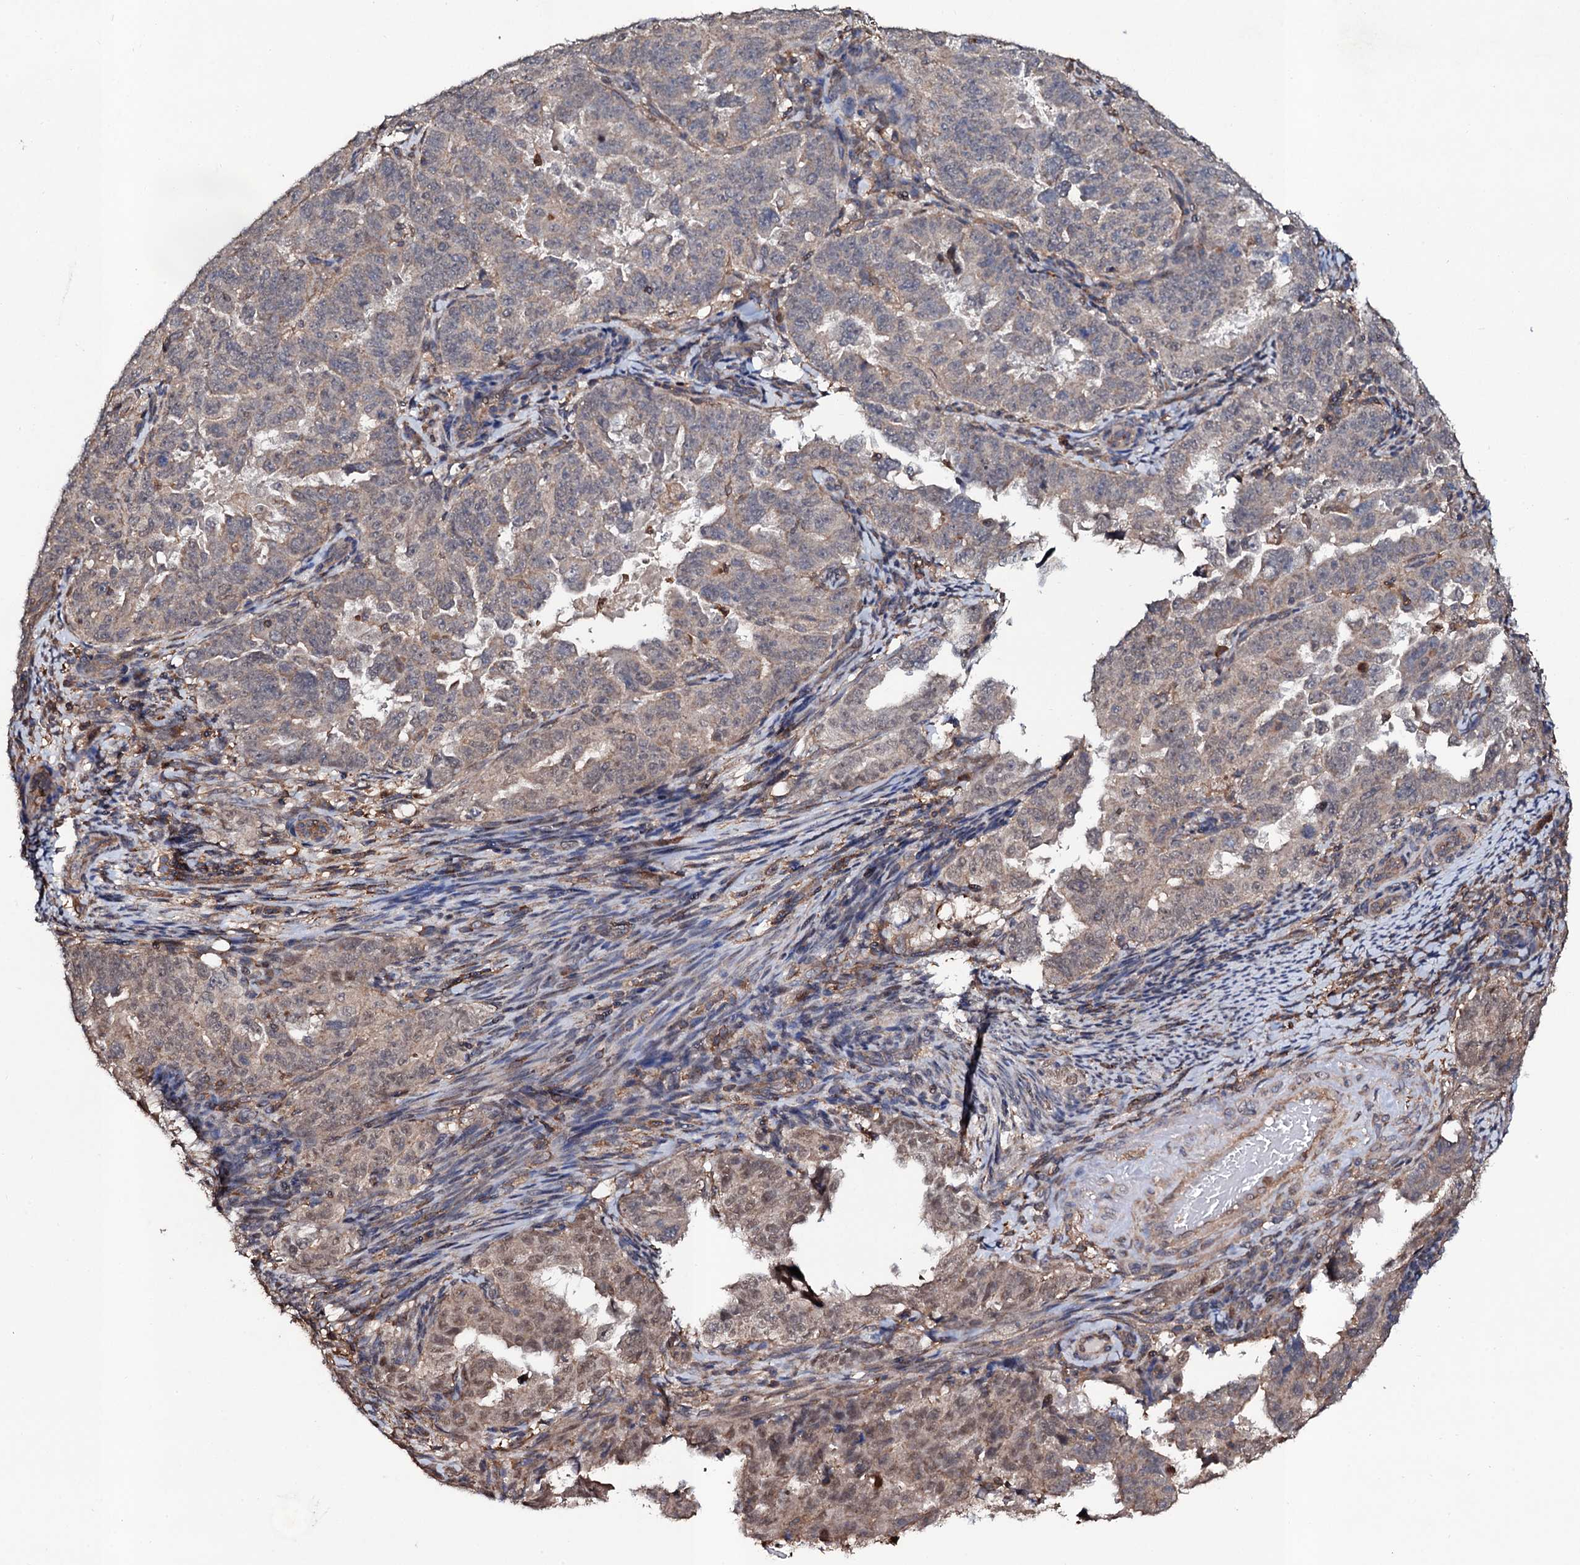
{"staining": {"intensity": "moderate", "quantity": "25%-75%", "location": "nuclear"}, "tissue": "endometrial cancer", "cell_type": "Tumor cells", "image_type": "cancer", "snomed": [{"axis": "morphology", "description": "Adenocarcinoma, NOS"}, {"axis": "topography", "description": "Endometrium"}], "caption": "Human endometrial adenocarcinoma stained with a protein marker displays moderate staining in tumor cells.", "gene": "COG6", "patient": {"sex": "female", "age": 65}}